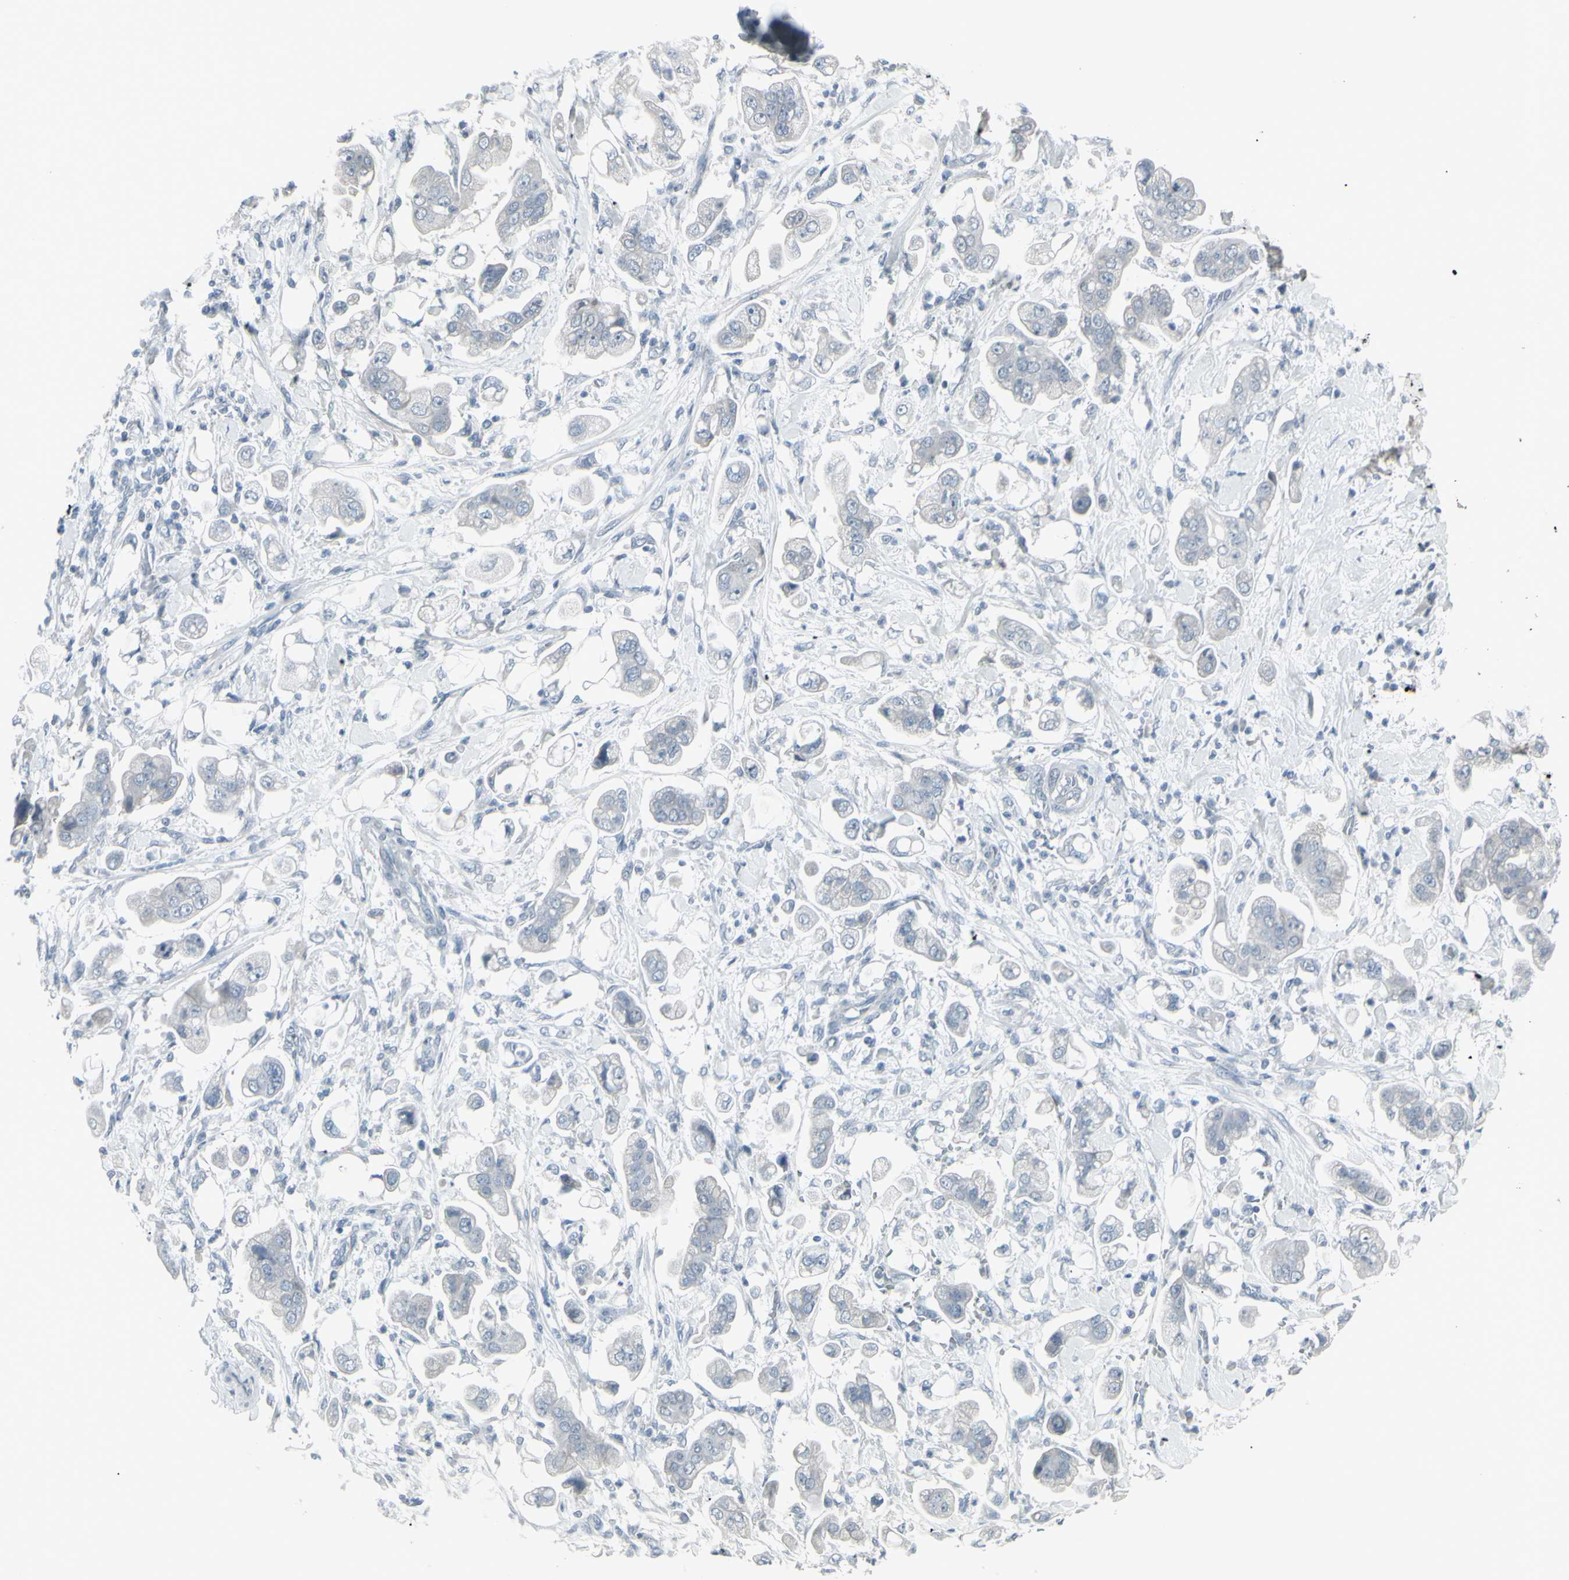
{"staining": {"intensity": "negative", "quantity": "none", "location": "none"}, "tissue": "stomach cancer", "cell_type": "Tumor cells", "image_type": "cancer", "snomed": [{"axis": "morphology", "description": "Adenocarcinoma, NOS"}, {"axis": "topography", "description": "Stomach"}], "caption": "There is no significant positivity in tumor cells of stomach adenocarcinoma.", "gene": "RAB3A", "patient": {"sex": "male", "age": 62}}